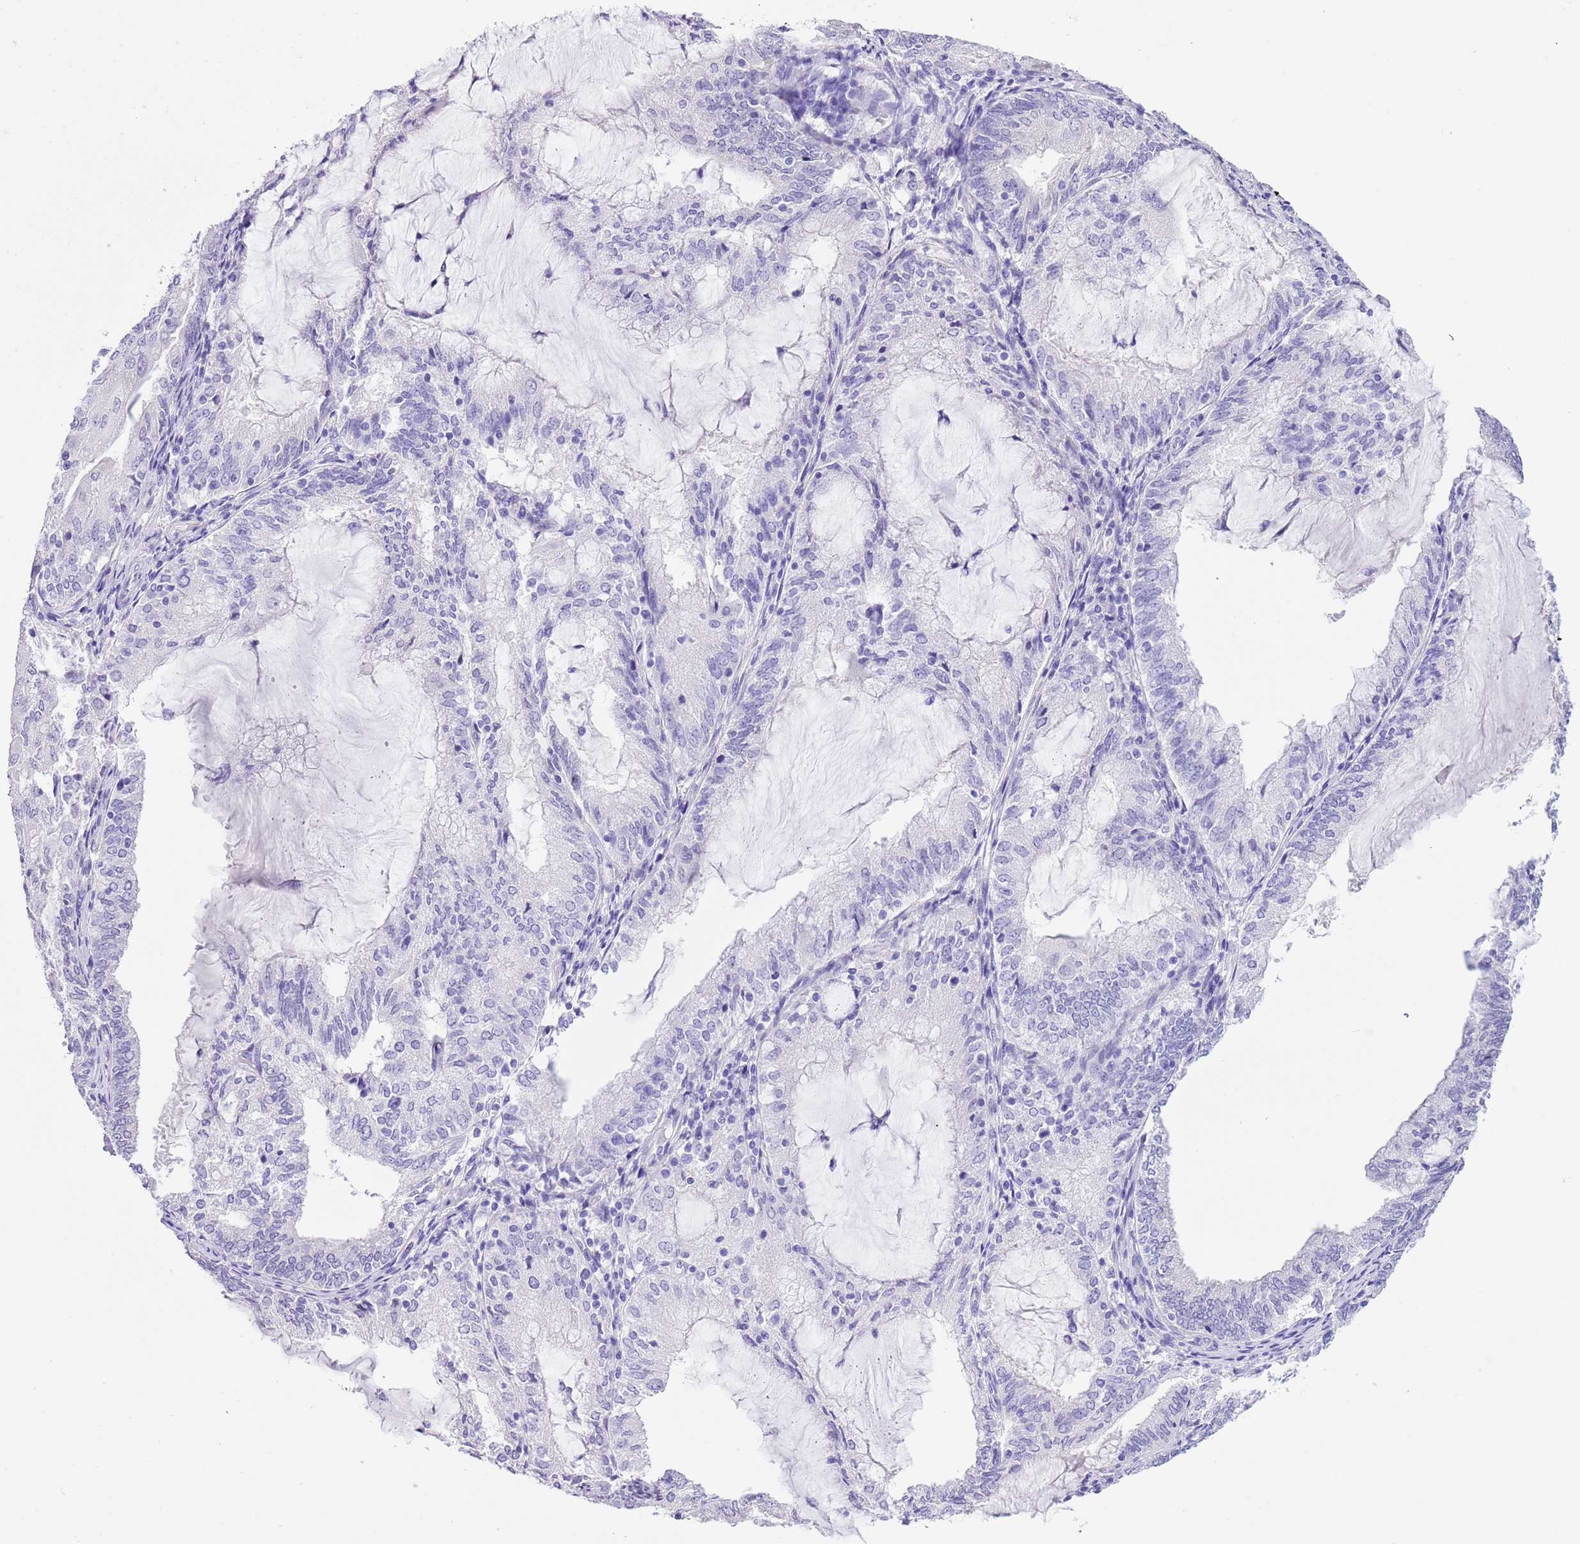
{"staining": {"intensity": "negative", "quantity": "none", "location": "none"}, "tissue": "endometrial cancer", "cell_type": "Tumor cells", "image_type": "cancer", "snomed": [{"axis": "morphology", "description": "Adenocarcinoma, NOS"}, {"axis": "topography", "description": "Endometrium"}], "caption": "Endometrial adenocarcinoma was stained to show a protein in brown. There is no significant staining in tumor cells.", "gene": "TMEM185B", "patient": {"sex": "female", "age": 81}}